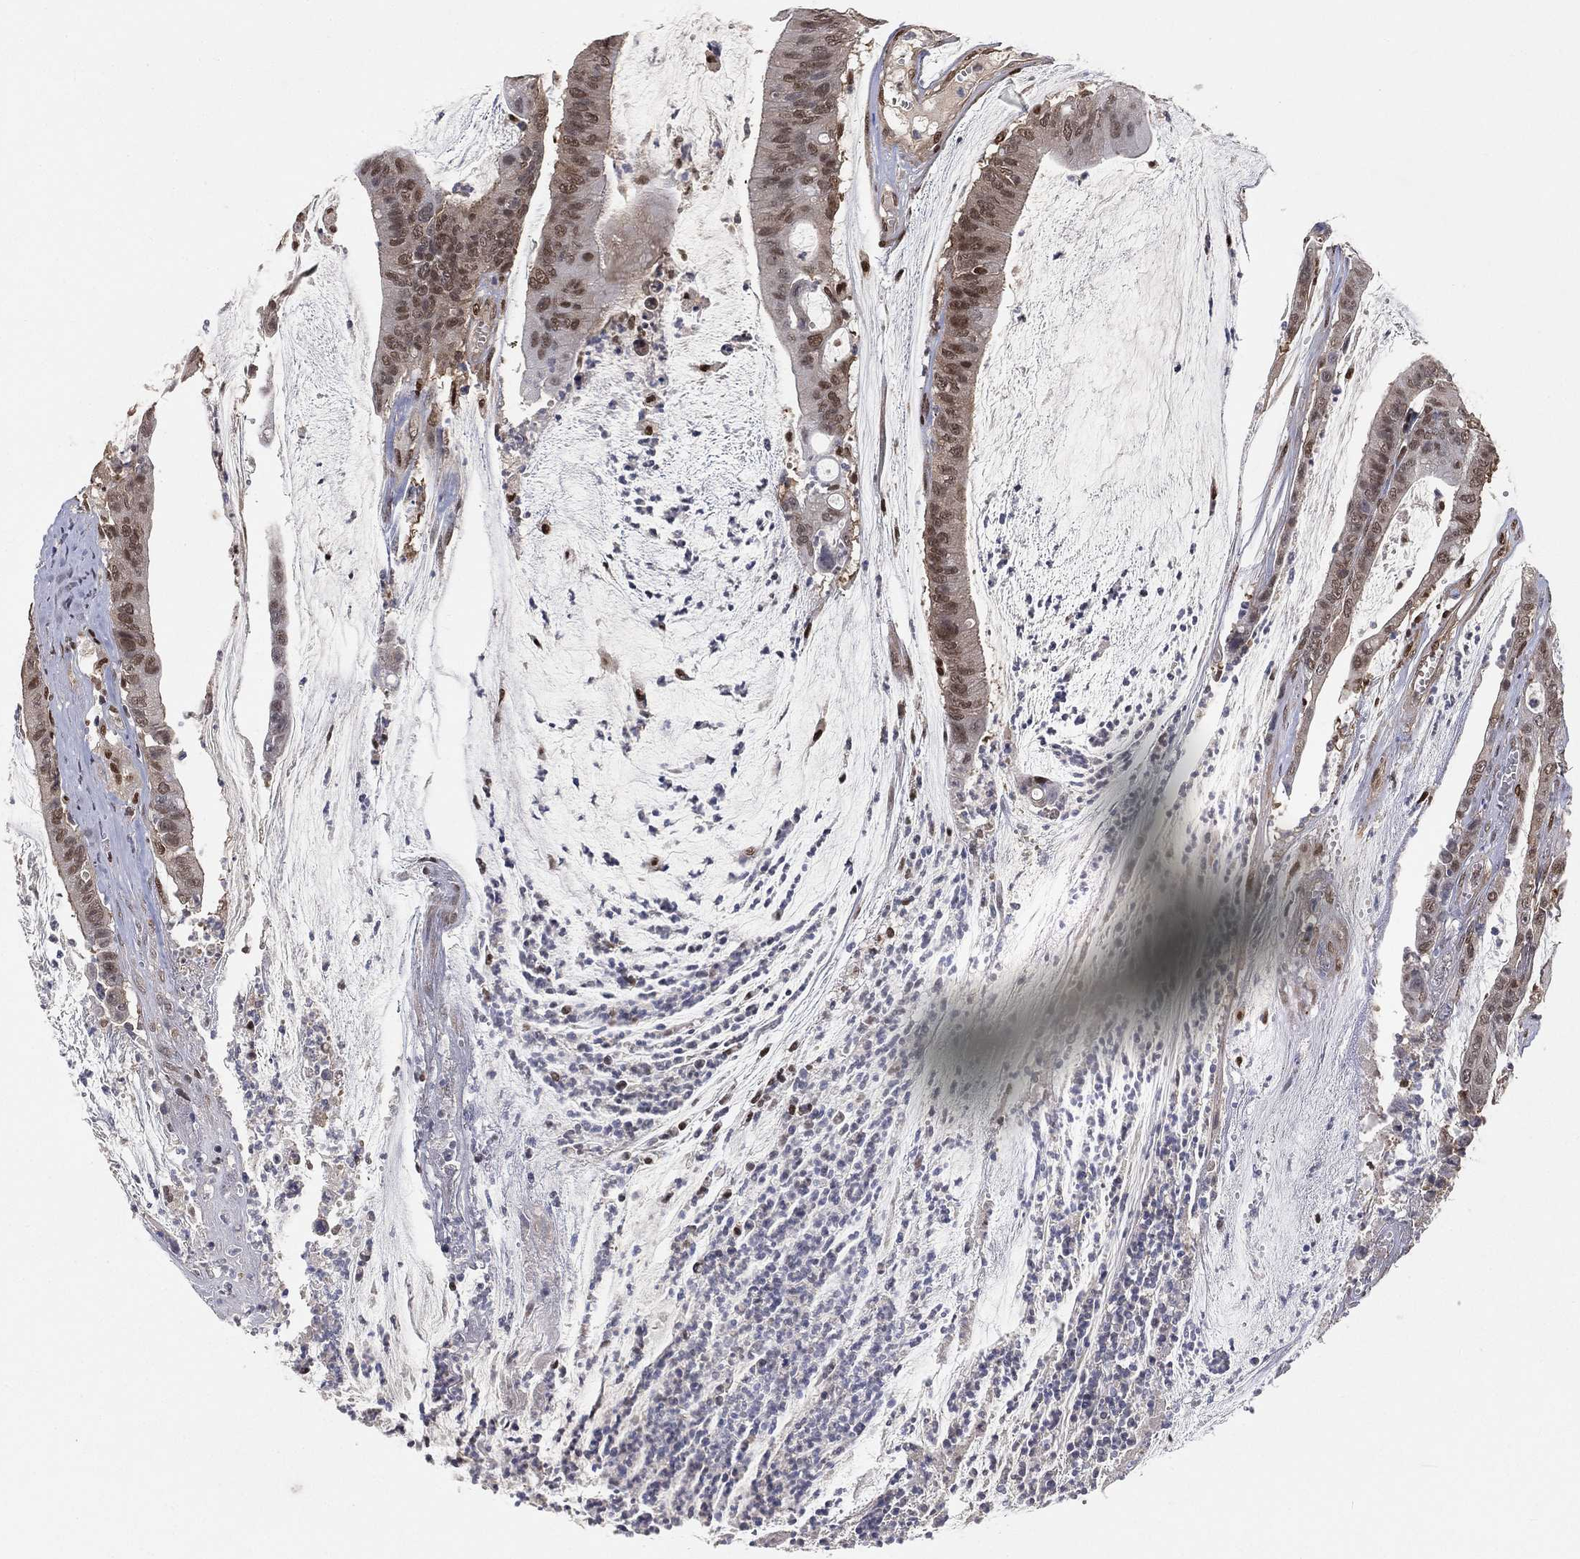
{"staining": {"intensity": "moderate", "quantity": "25%-75%", "location": "nuclear"}, "tissue": "colorectal cancer", "cell_type": "Tumor cells", "image_type": "cancer", "snomed": [{"axis": "morphology", "description": "Adenocarcinoma, NOS"}, {"axis": "topography", "description": "Colon"}], "caption": "Protein analysis of adenocarcinoma (colorectal) tissue reveals moderate nuclear staining in about 25%-75% of tumor cells.", "gene": "CRTC3", "patient": {"sex": "female", "age": 69}}